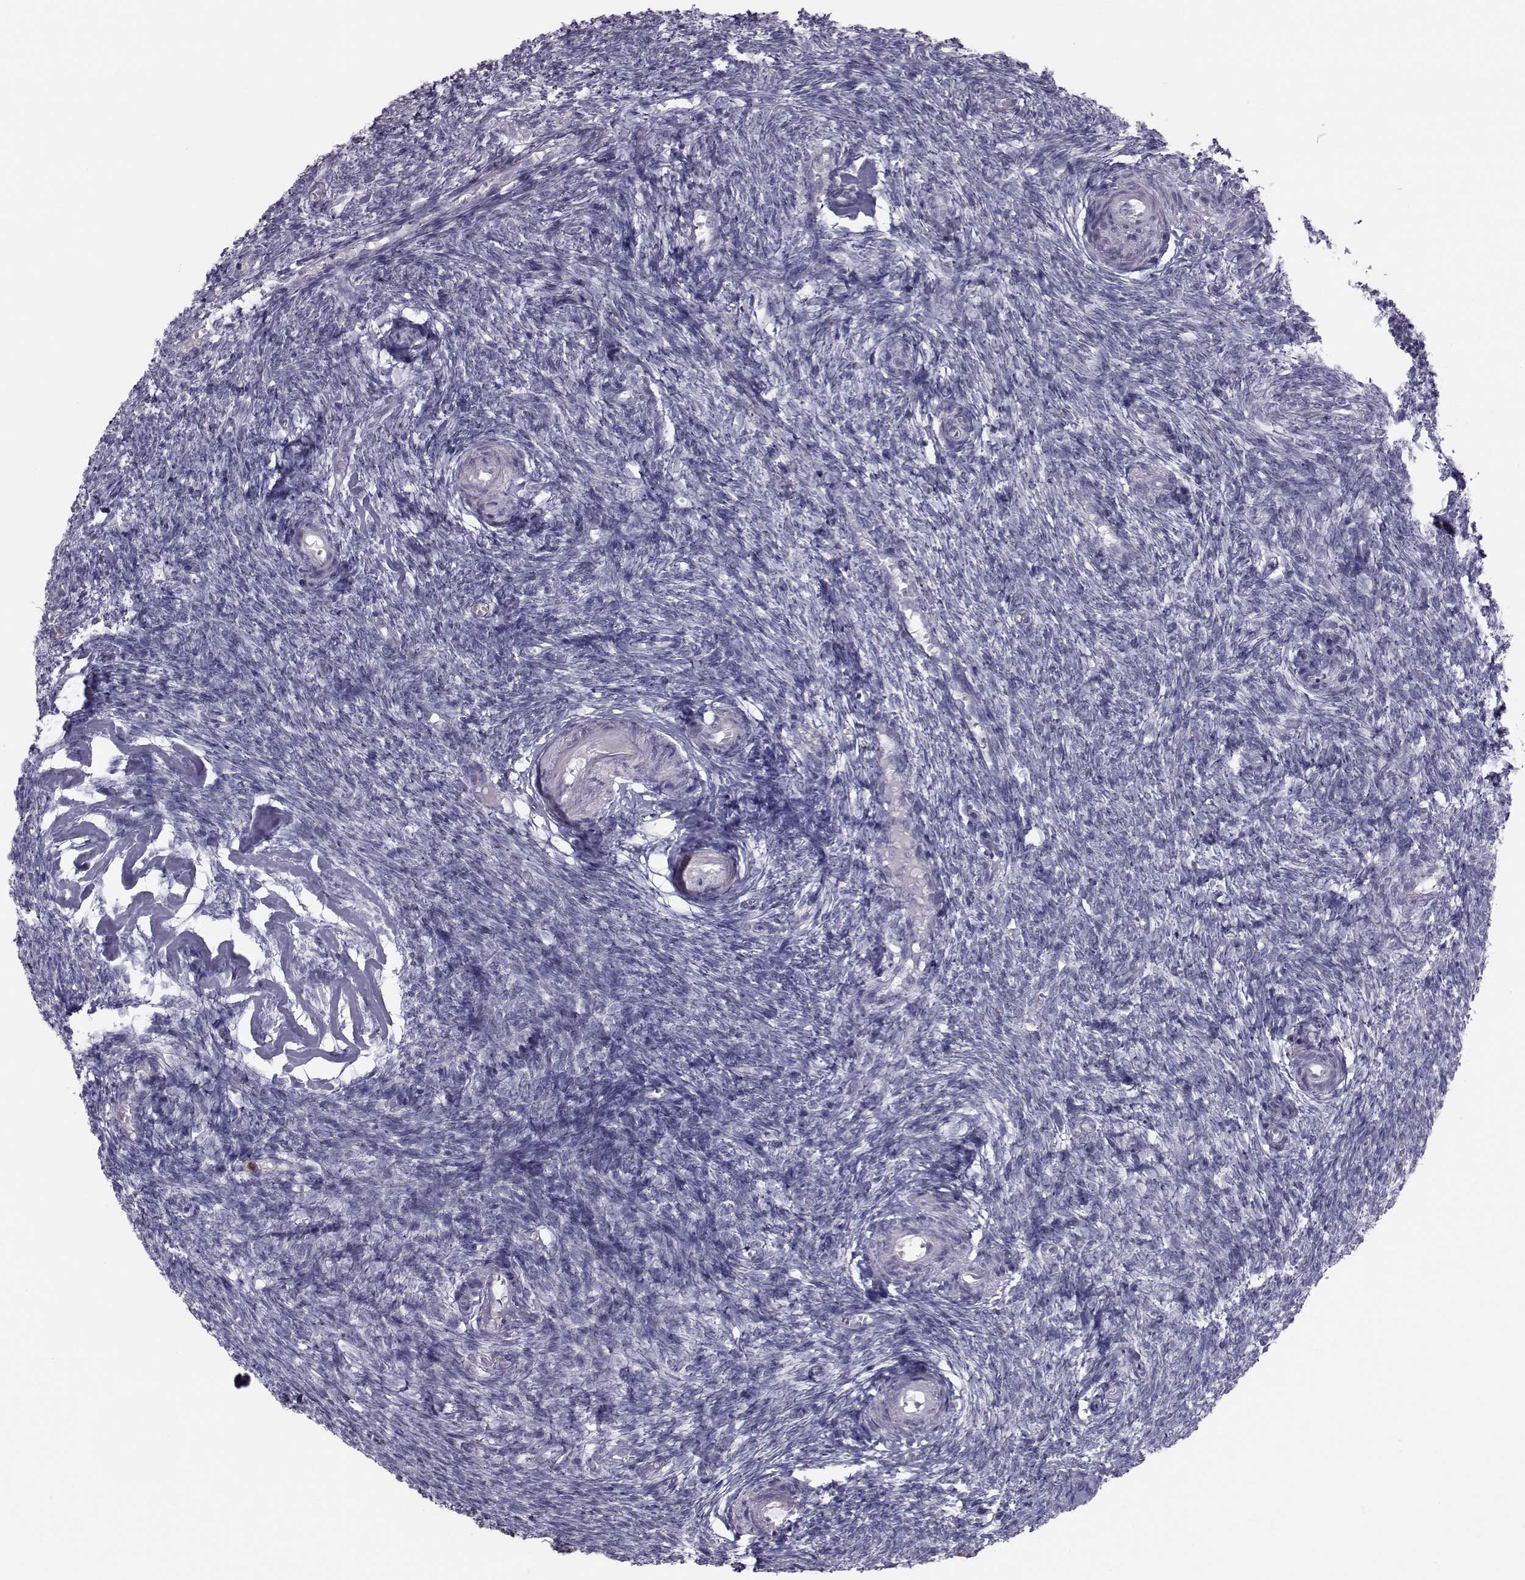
{"staining": {"intensity": "negative", "quantity": "none", "location": "none"}, "tissue": "ovary", "cell_type": "Follicle cells", "image_type": "normal", "snomed": [{"axis": "morphology", "description": "Normal tissue, NOS"}, {"axis": "topography", "description": "Ovary"}], "caption": "Histopathology image shows no protein positivity in follicle cells of normal ovary. (IHC, brightfield microscopy, high magnification).", "gene": "GARIN3", "patient": {"sex": "female", "age": 43}}